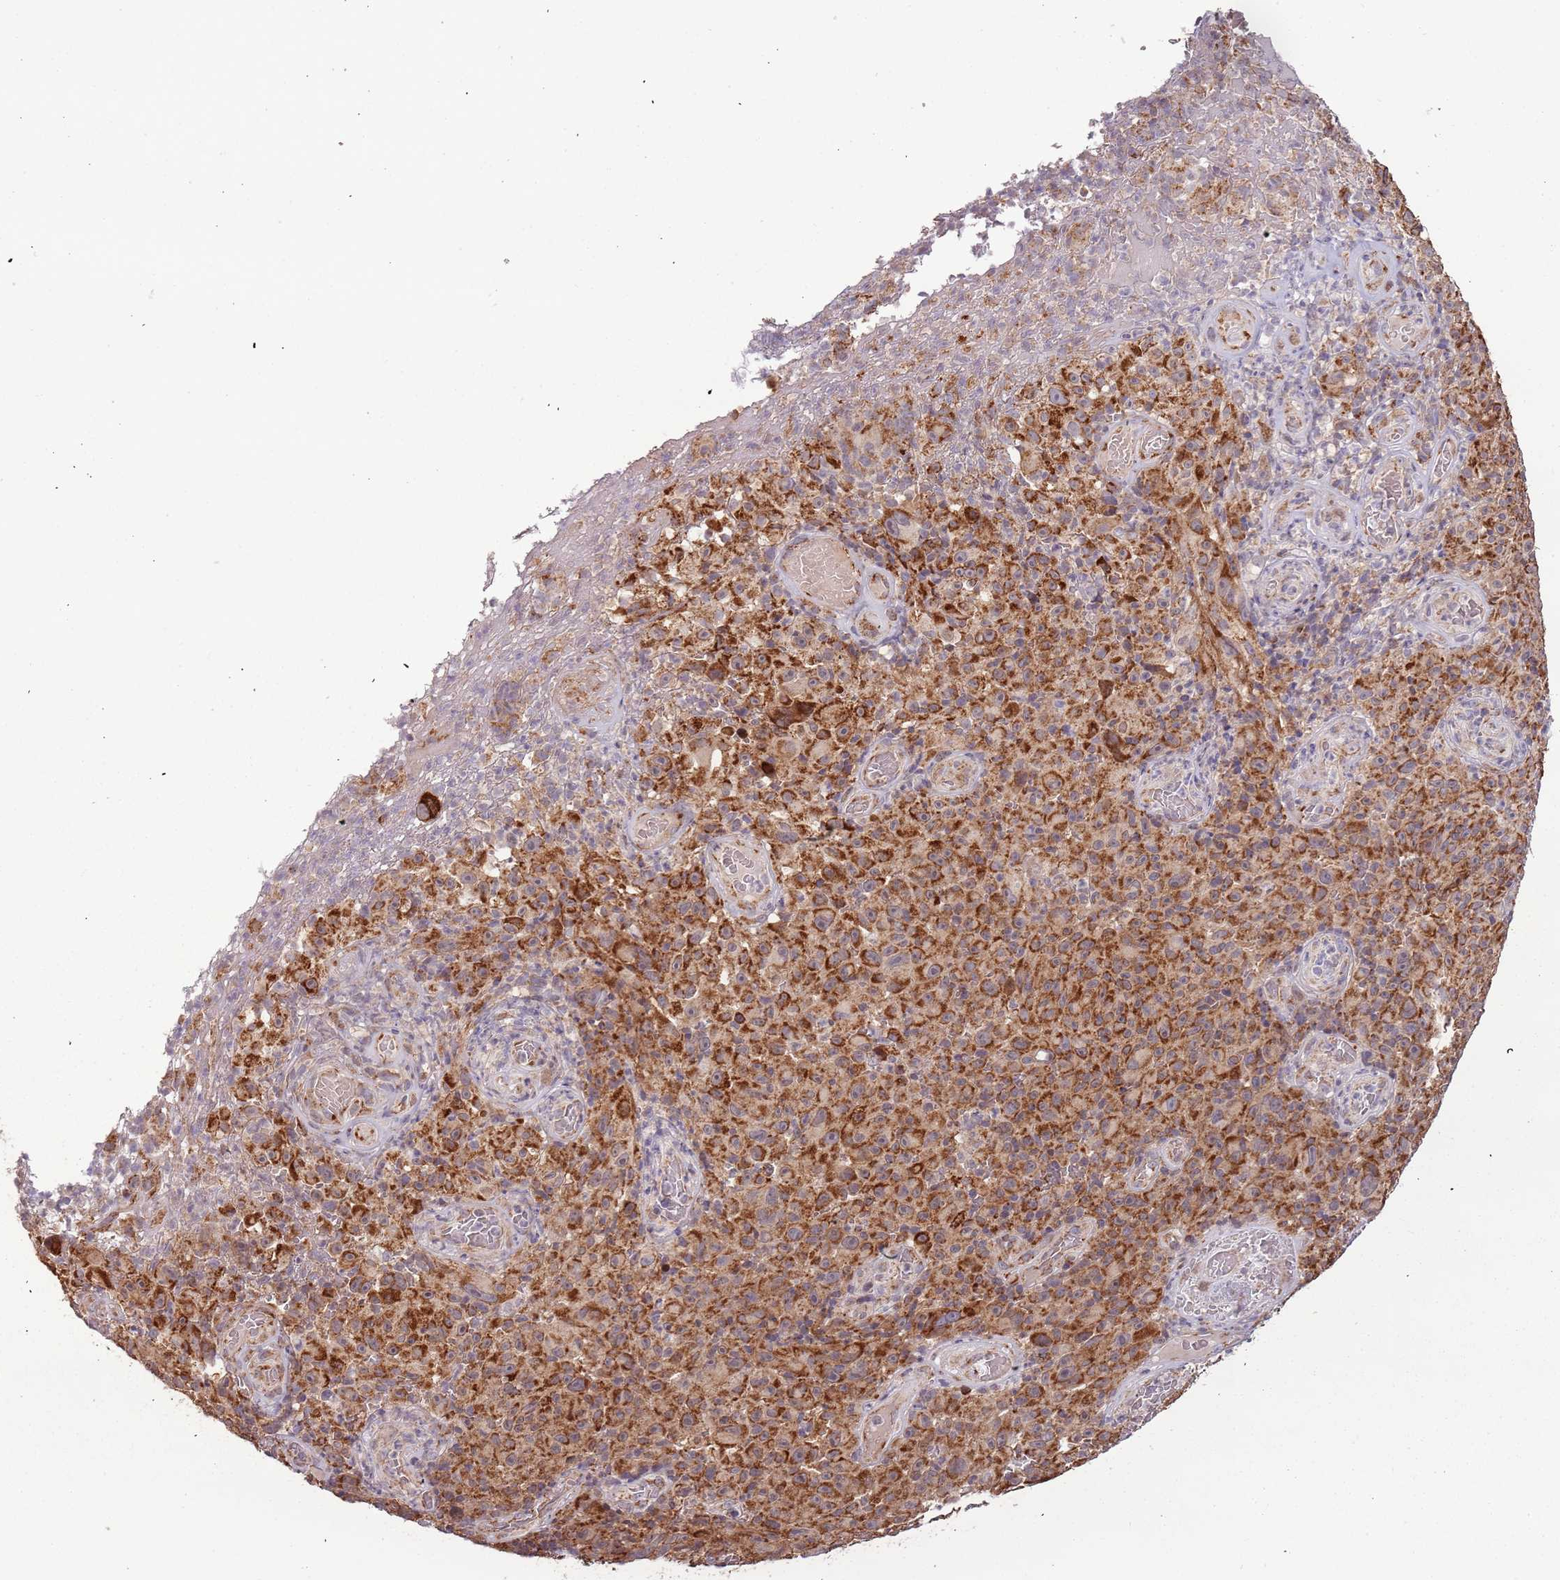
{"staining": {"intensity": "strong", "quantity": ">75%", "location": "cytoplasmic/membranous"}, "tissue": "melanoma", "cell_type": "Tumor cells", "image_type": "cancer", "snomed": [{"axis": "morphology", "description": "Malignant melanoma, NOS"}, {"axis": "topography", "description": "Skin"}], "caption": "Immunohistochemistry (IHC) histopathology image of neoplastic tissue: human malignant melanoma stained using IHC demonstrates high levels of strong protein expression localized specifically in the cytoplasmic/membranous of tumor cells, appearing as a cytoplasmic/membranous brown color.", "gene": "IL17RD", "patient": {"sex": "female", "age": 82}}